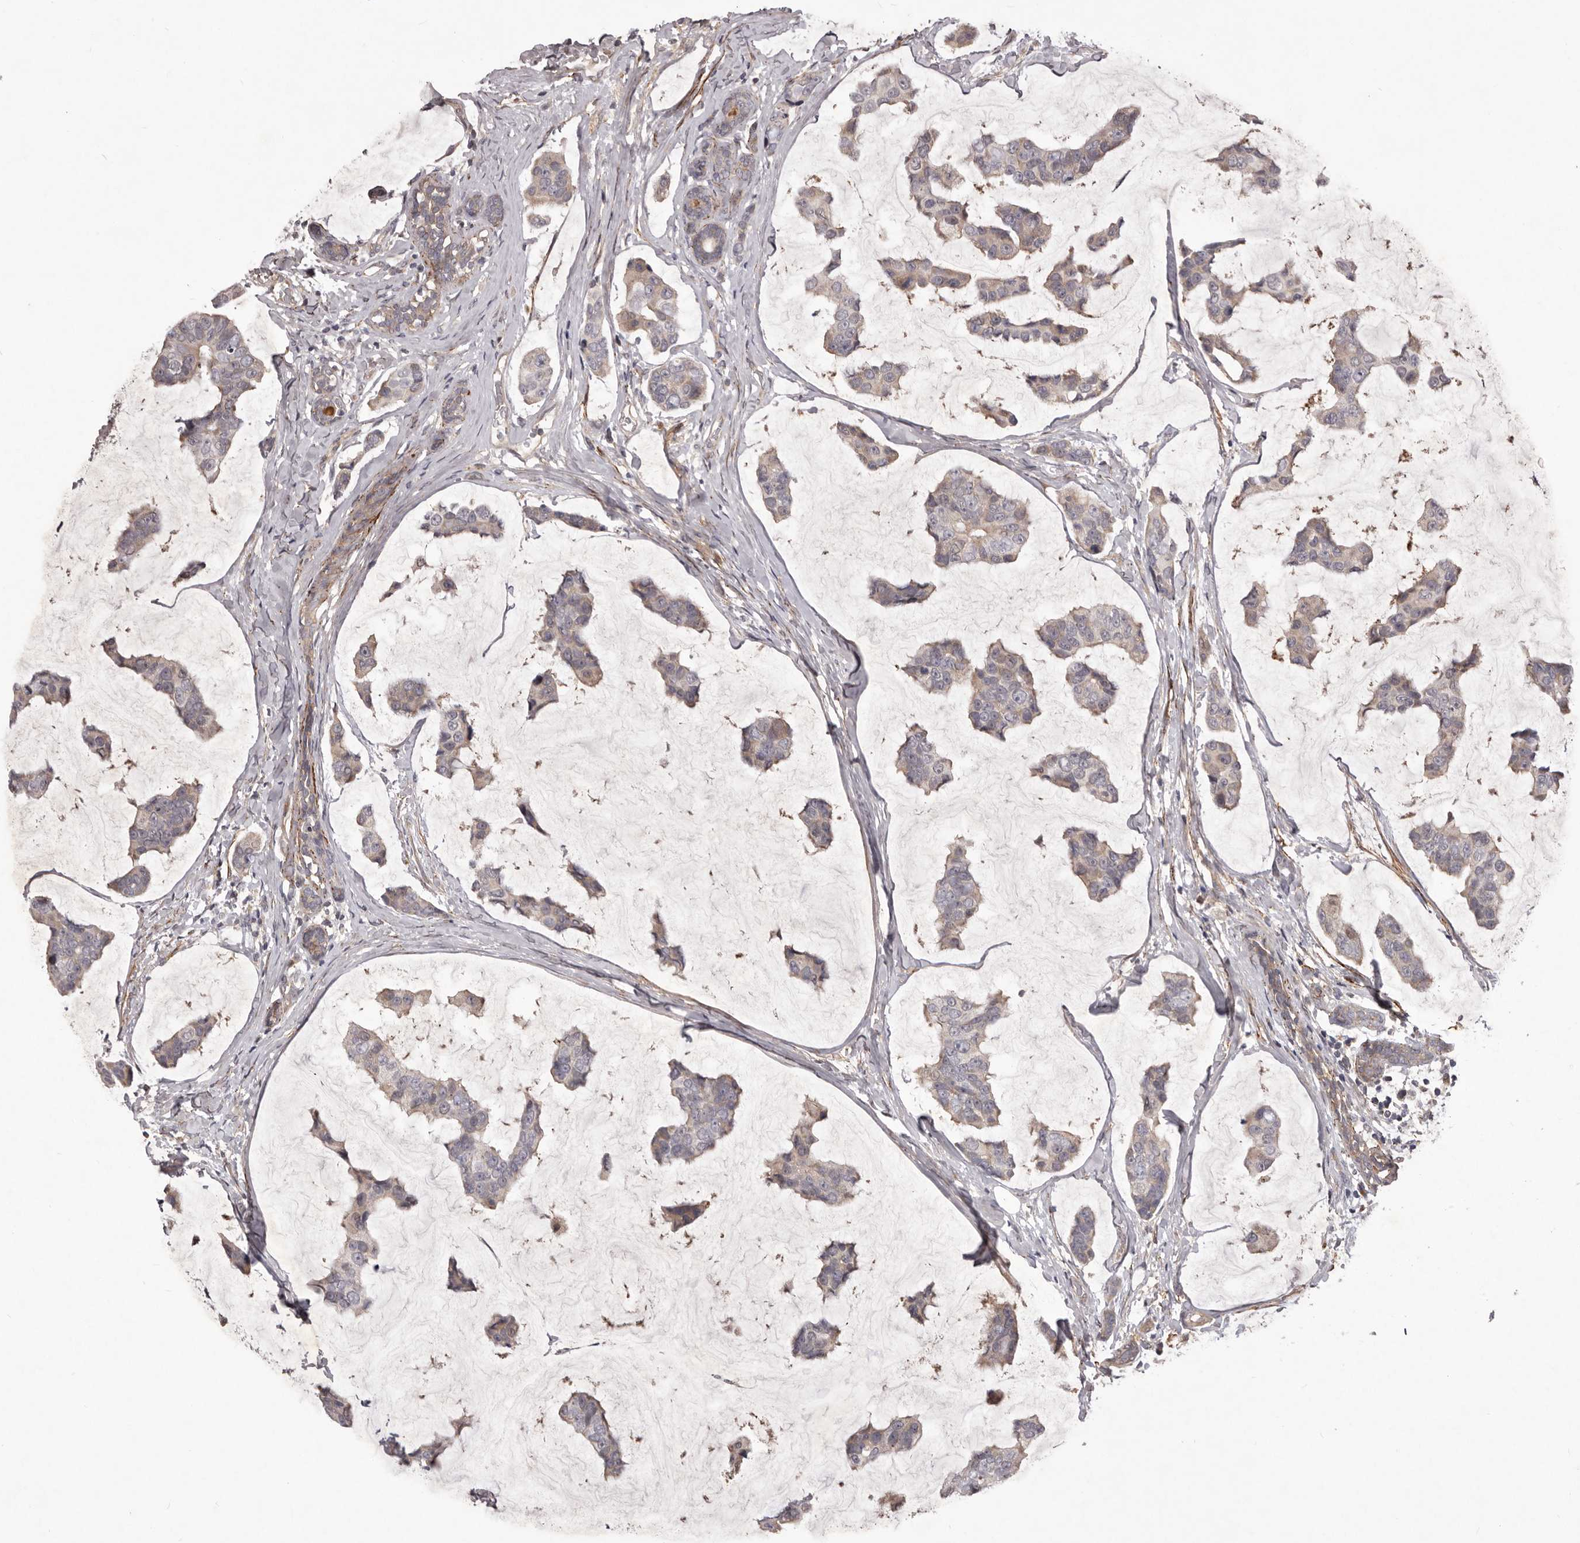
{"staining": {"intensity": "weak", "quantity": "25%-75%", "location": "cytoplasmic/membranous"}, "tissue": "breast cancer", "cell_type": "Tumor cells", "image_type": "cancer", "snomed": [{"axis": "morphology", "description": "Normal tissue, NOS"}, {"axis": "morphology", "description": "Duct carcinoma"}, {"axis": "topography", "description": "Breast"}], "caption": "Breast cancer stained with a protein marker exhibits weak staining in tumor cells.", "gene": "HBS1L", "patient": {"sex": "female", "age": 50}}